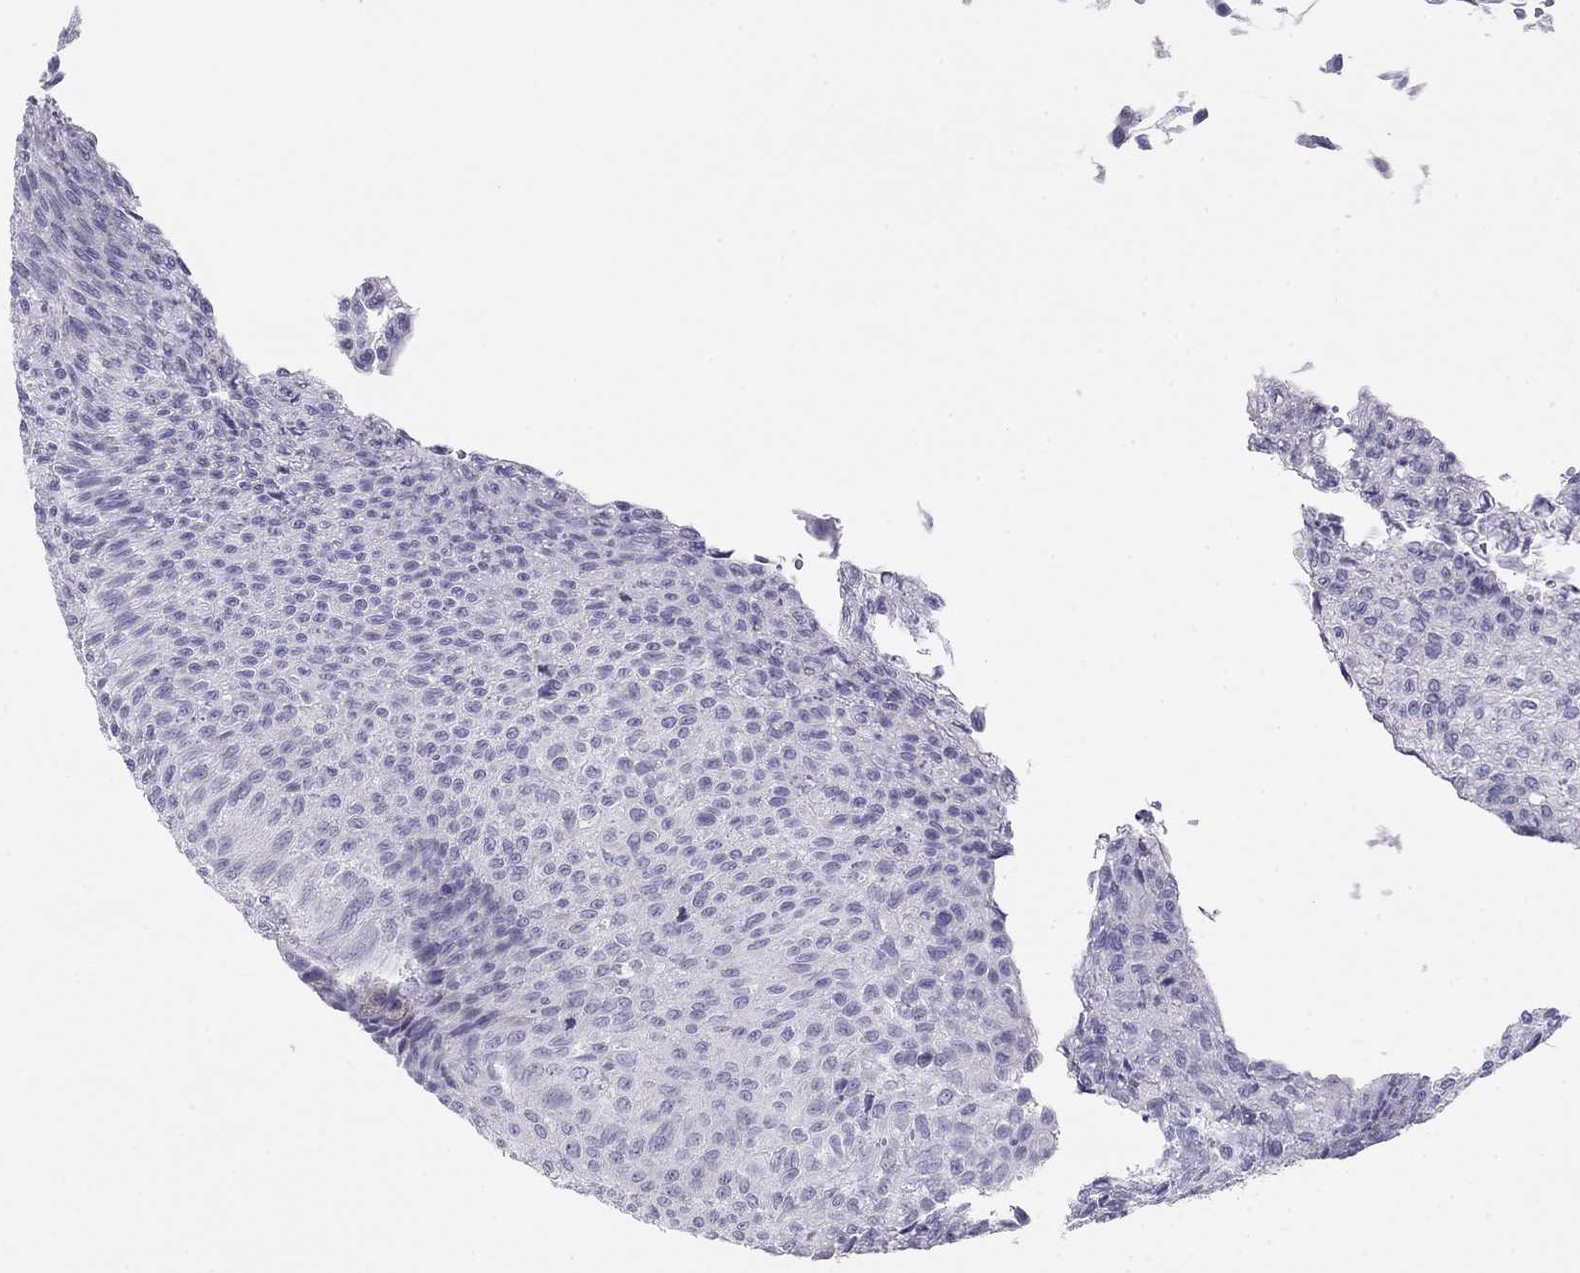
{"staining": {"intensity": "negative", "quantity": "none", "location": "none"}, "tissue": "urothelial cancer", "cell_type": "Tumor cells", "image_type": "cancer", "snomed": [{"axis": "morphology", "description": "Urothelial carcinoma, Low grade"}, {"axis": "topography", "description": "Ureter, NOS"}, {"axis": "topography", "description": "Urinary bladder"}], "caption": "Immunohistochemistry (IHC) of urothelial cancer exhibits no expression in tumor cells.", "gene": "KLRG1", "patient": {"sex": "male", "age": 78}}